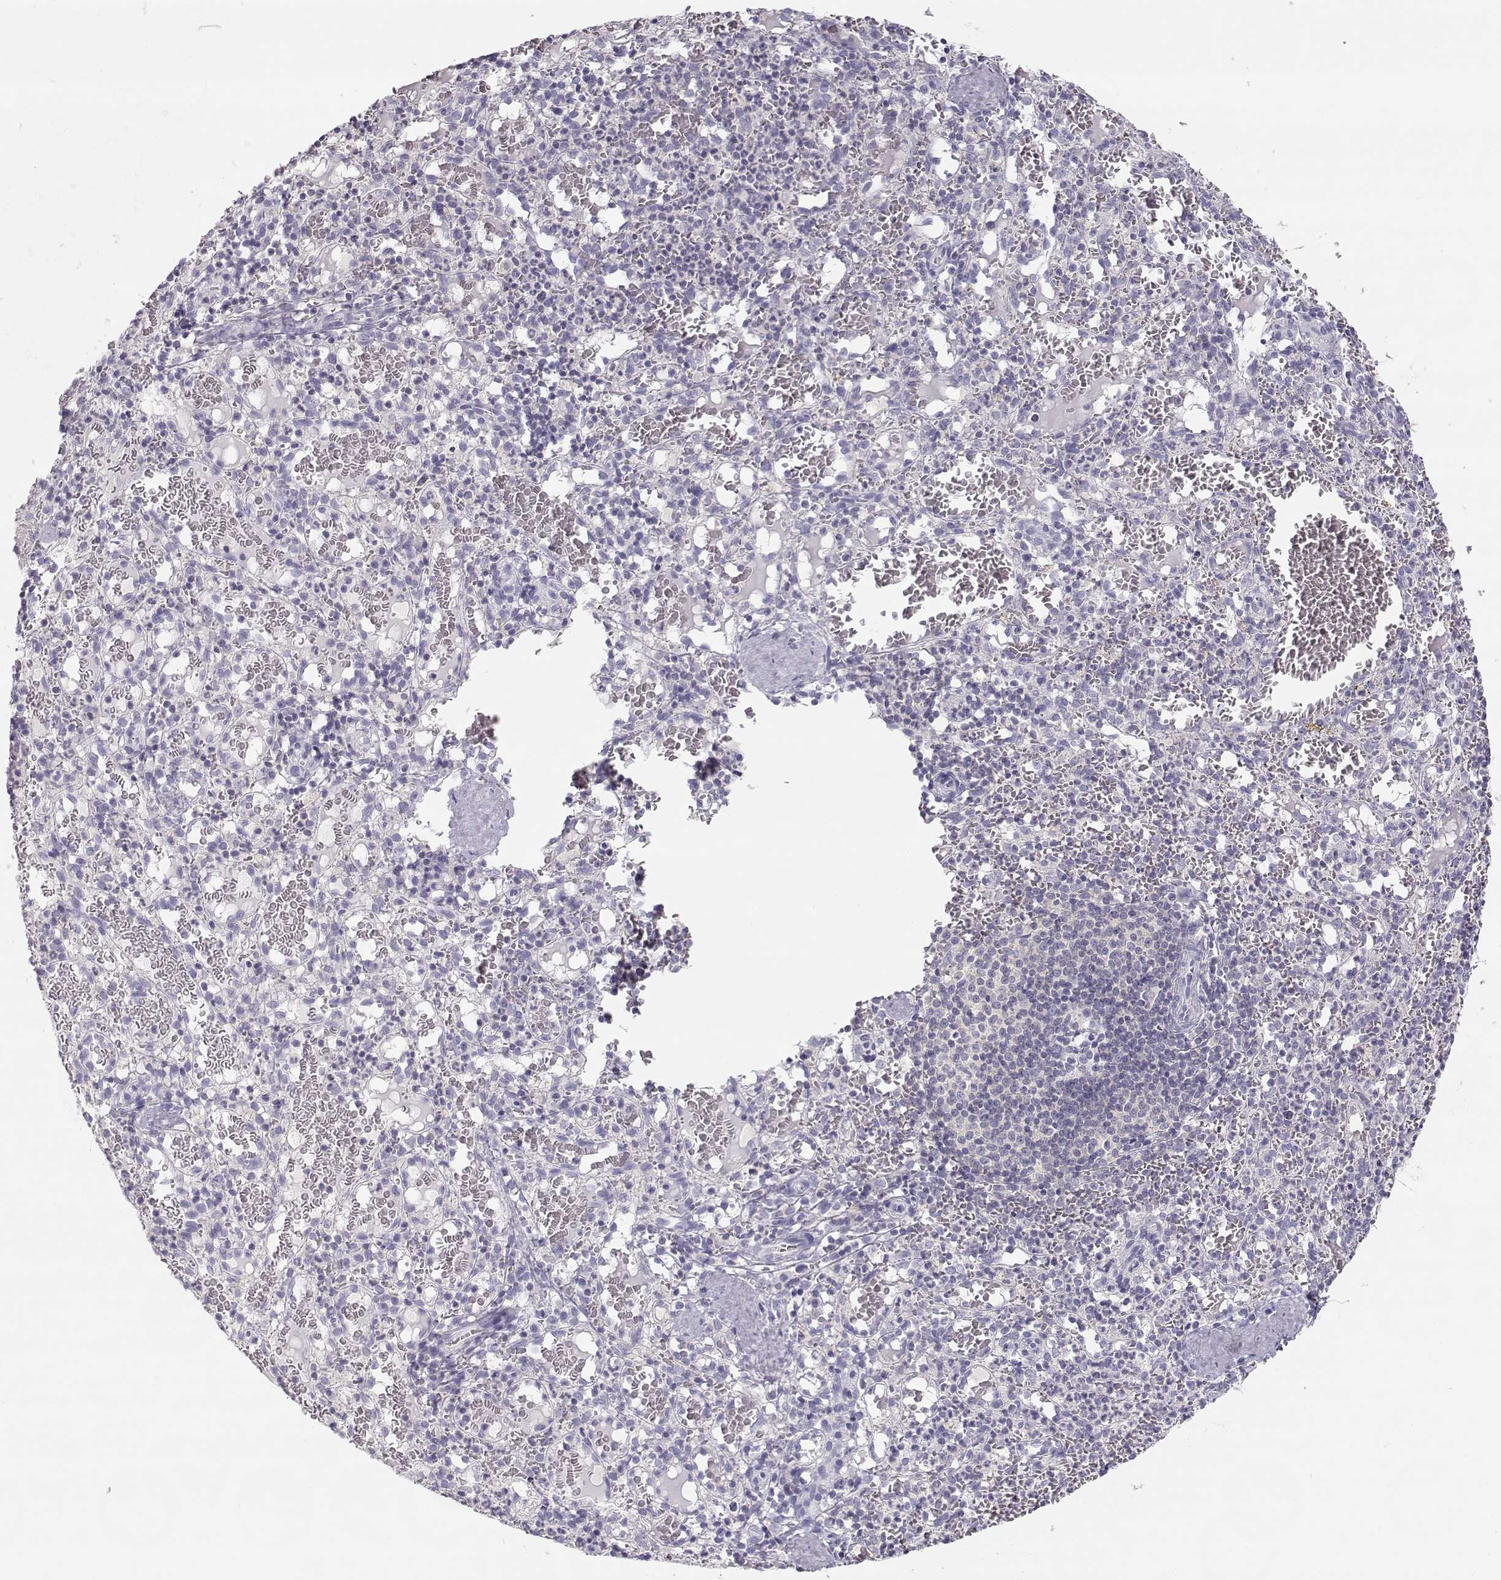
{"staining": {"intensity": "negative", "quantity": "none", "location": "none"}, "tissue": "spleen", "cell_type": "Cells in red pulp", "image_type": "normal", "snomed": [{"axis": "morphology", "description": "Normal tissue, NOS"}, {"axis": "topography", "description": "Spleen"}], "caption": "Spleen stained for a protein using immunohistochemistry (IHC) demonstrates no expression cells in red pulp.", "gene": "LEPR", "patient": {"sex": "male", "age": 11}}